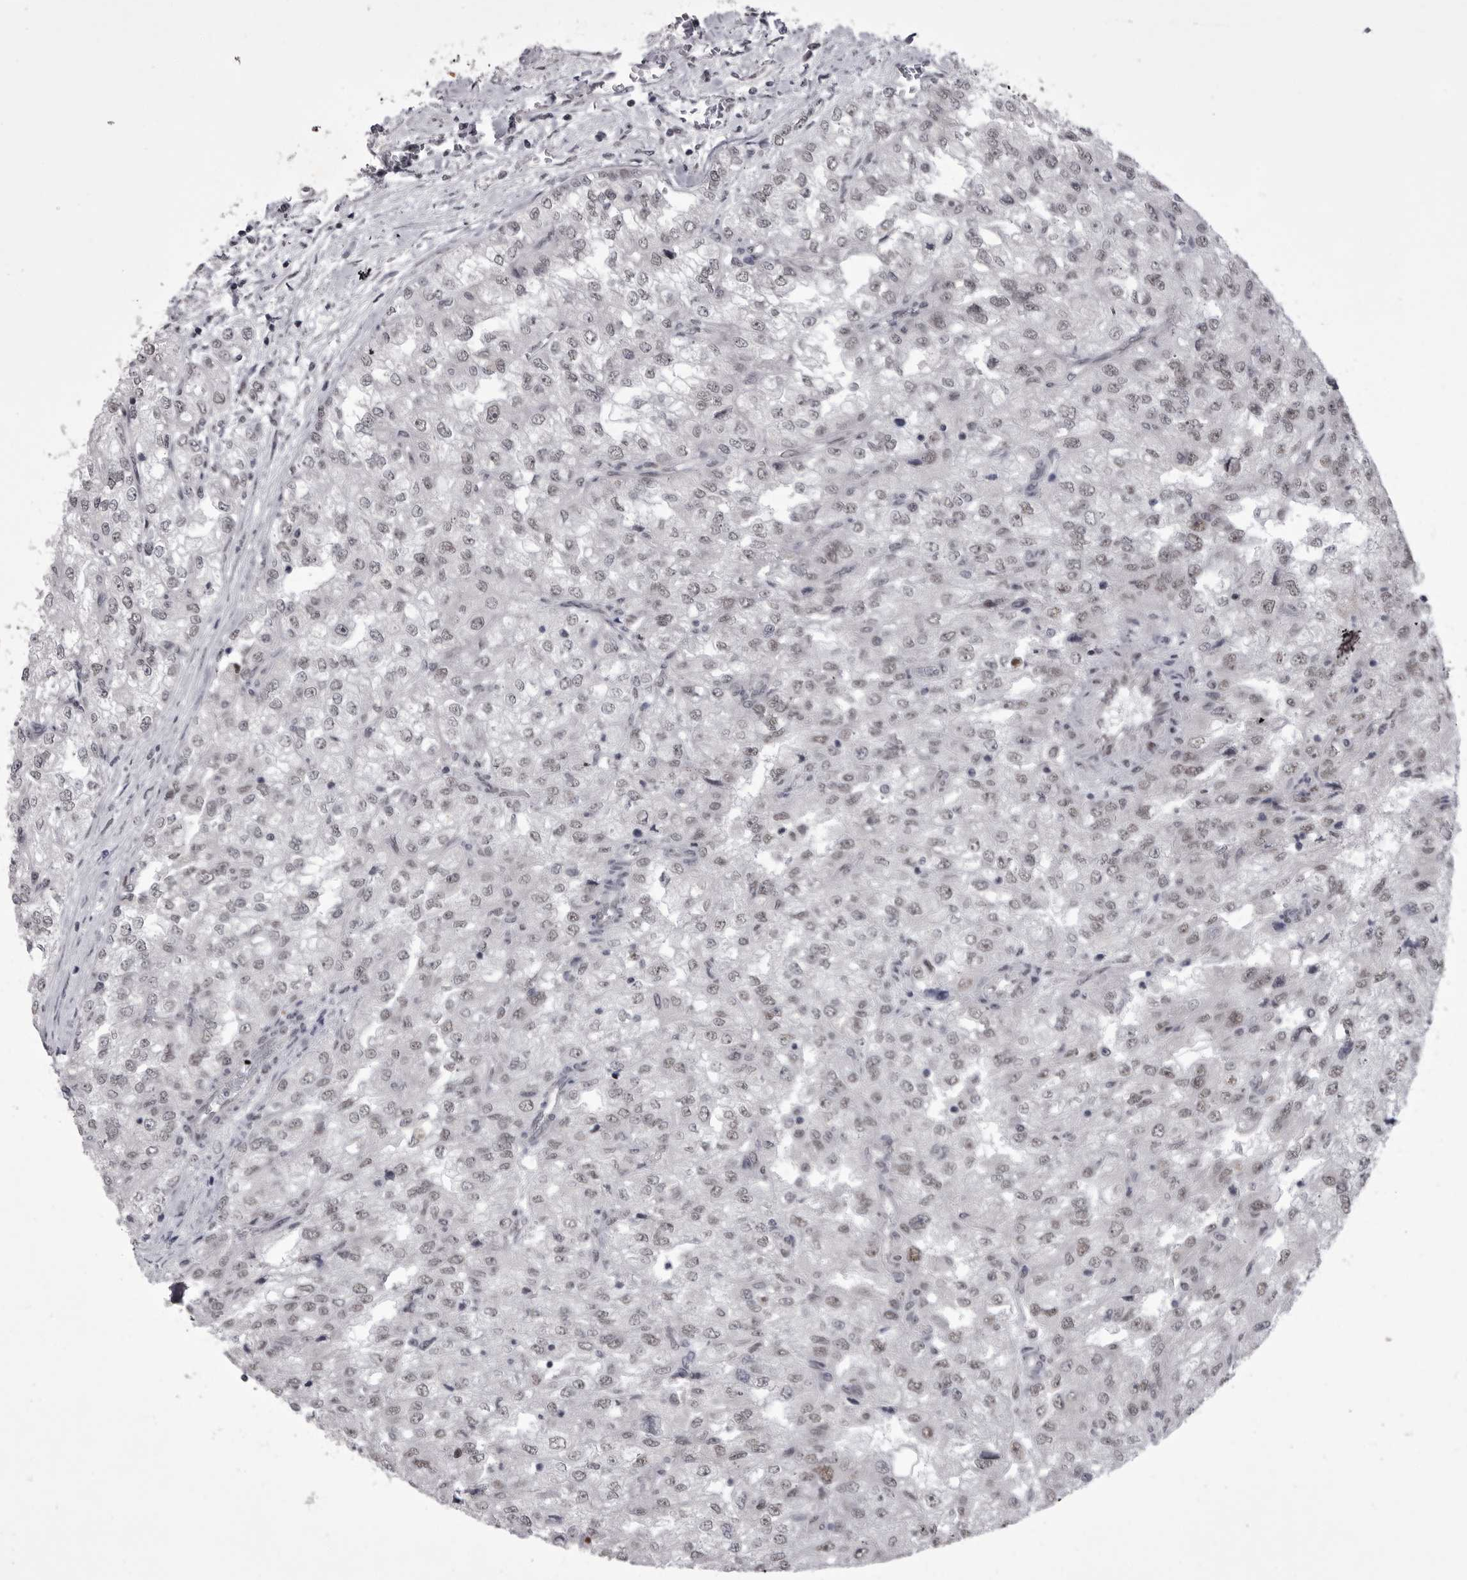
{"staining": {"intensity": "negative", "quantity": "none", "location": "none"}, "tissue": "renal cancer", "cell_type": "Tumor cells", "image_type": "cancer", "snomed": [{"axis": "morphology", "description": "Adenocarcinoma, NOS"}, {"axis": "topography", "description": "Kidney"}], "caption": "The histopathology image displays no staining of tumor cells in adenocarcinoma (renal). (Immunohistochemistry (ihc), brightfield microscopy, high magnification).", "gene": "PRPF3", "patient": {"sex": "female", "age": 54}}